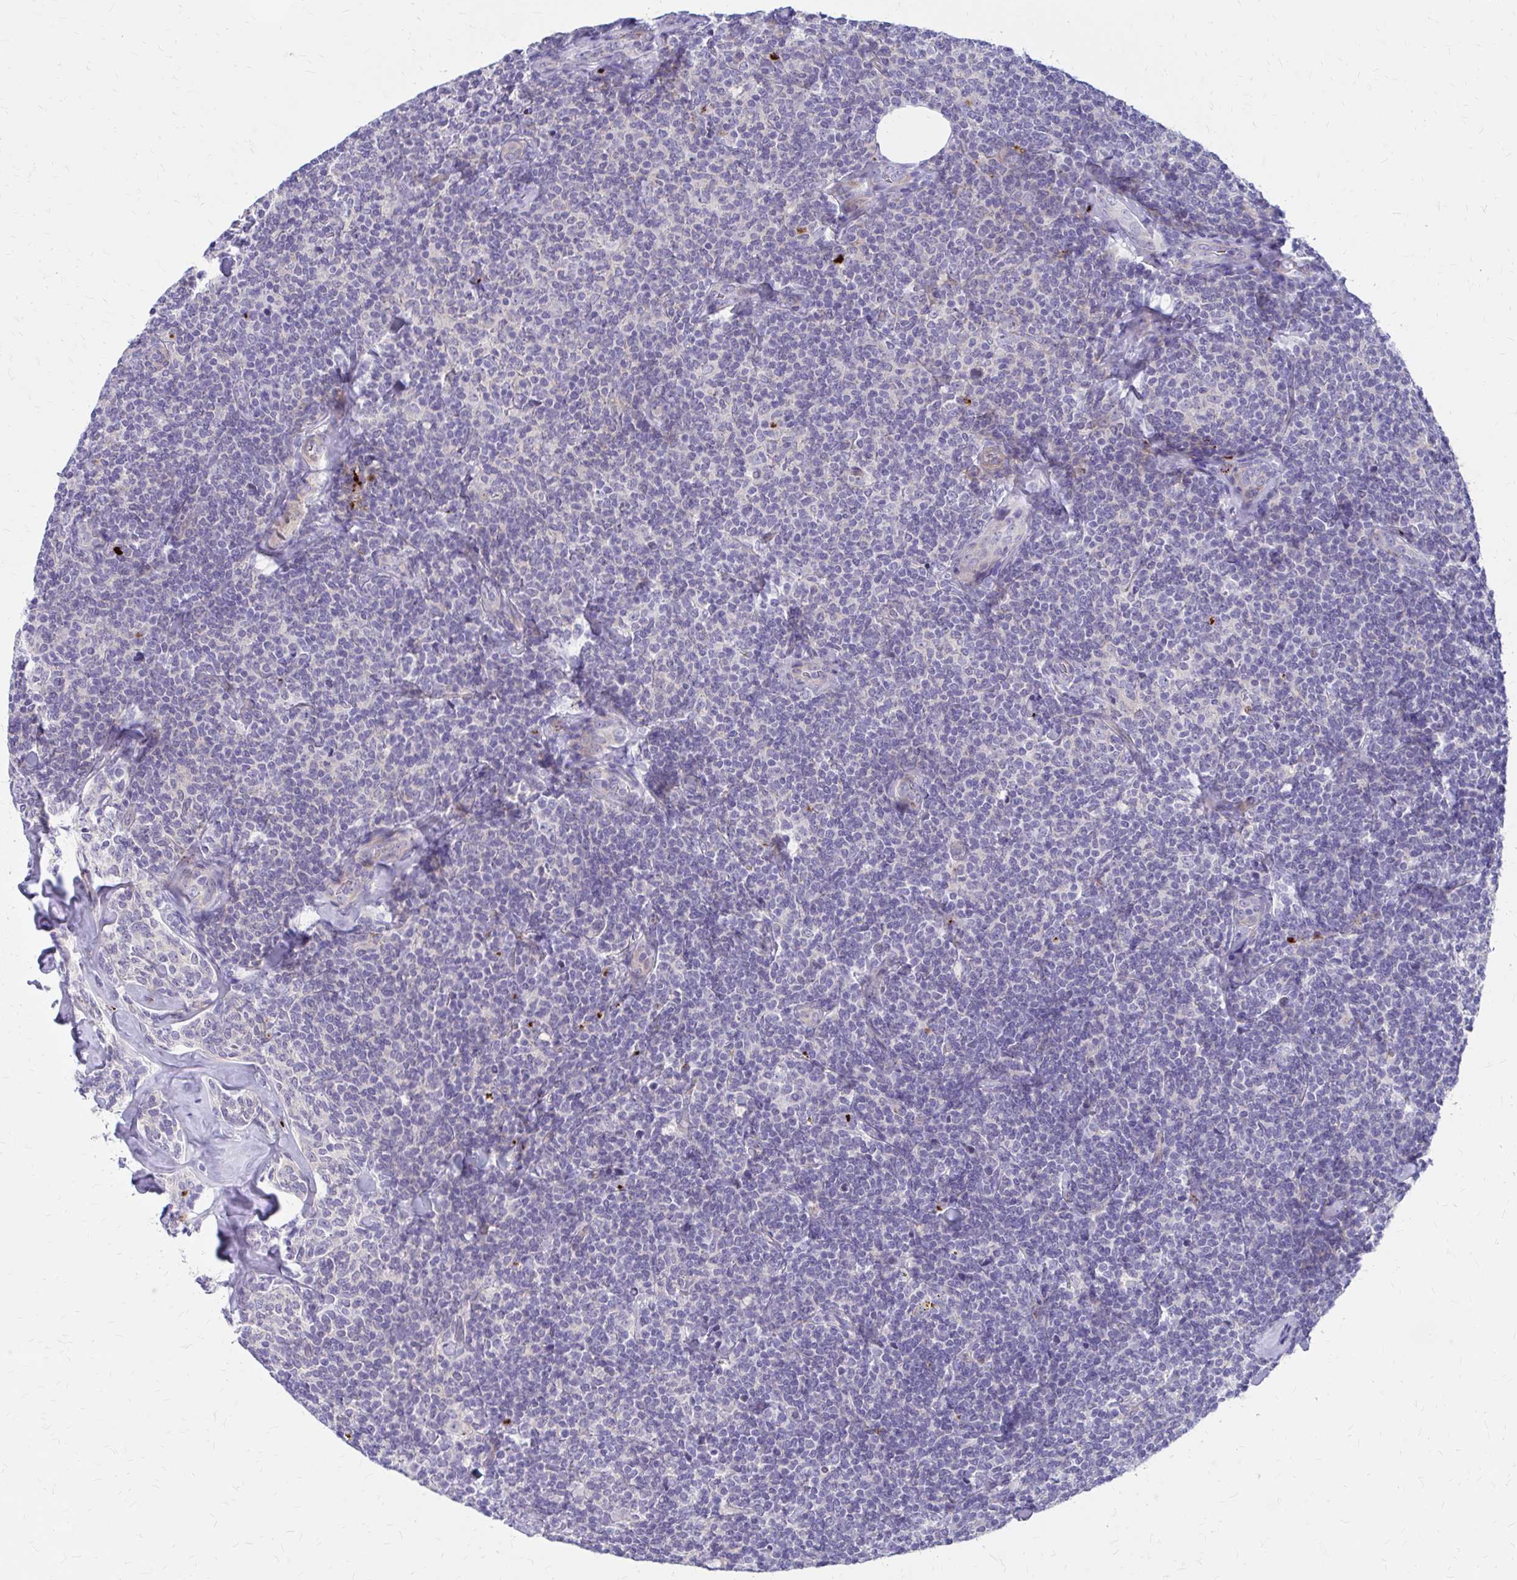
{"staining": {"intensity": "negative", "quantity": "none", "location": "none"}, "tissue": "lymphoma", "cell_type": "Tumor cells", "image_type": "cancer", "snomed": [{"axis": "morphology", "description": "Malignant lymphoma, non-Hodgkin's type, Low grade"}, {"axis": "topography", "description": "Lymph node"}], "caption": "High power microscopy micrograph of an IHC photomicrograph of lymphoma, revealing no significant positivity in tumor cells. (DAB (3,3'-diaminobenzidine) immunohistochemistry (IHC), high magnification).", "gene": "GLYATL2", "patient": {"sex": "female", "age": 56}}